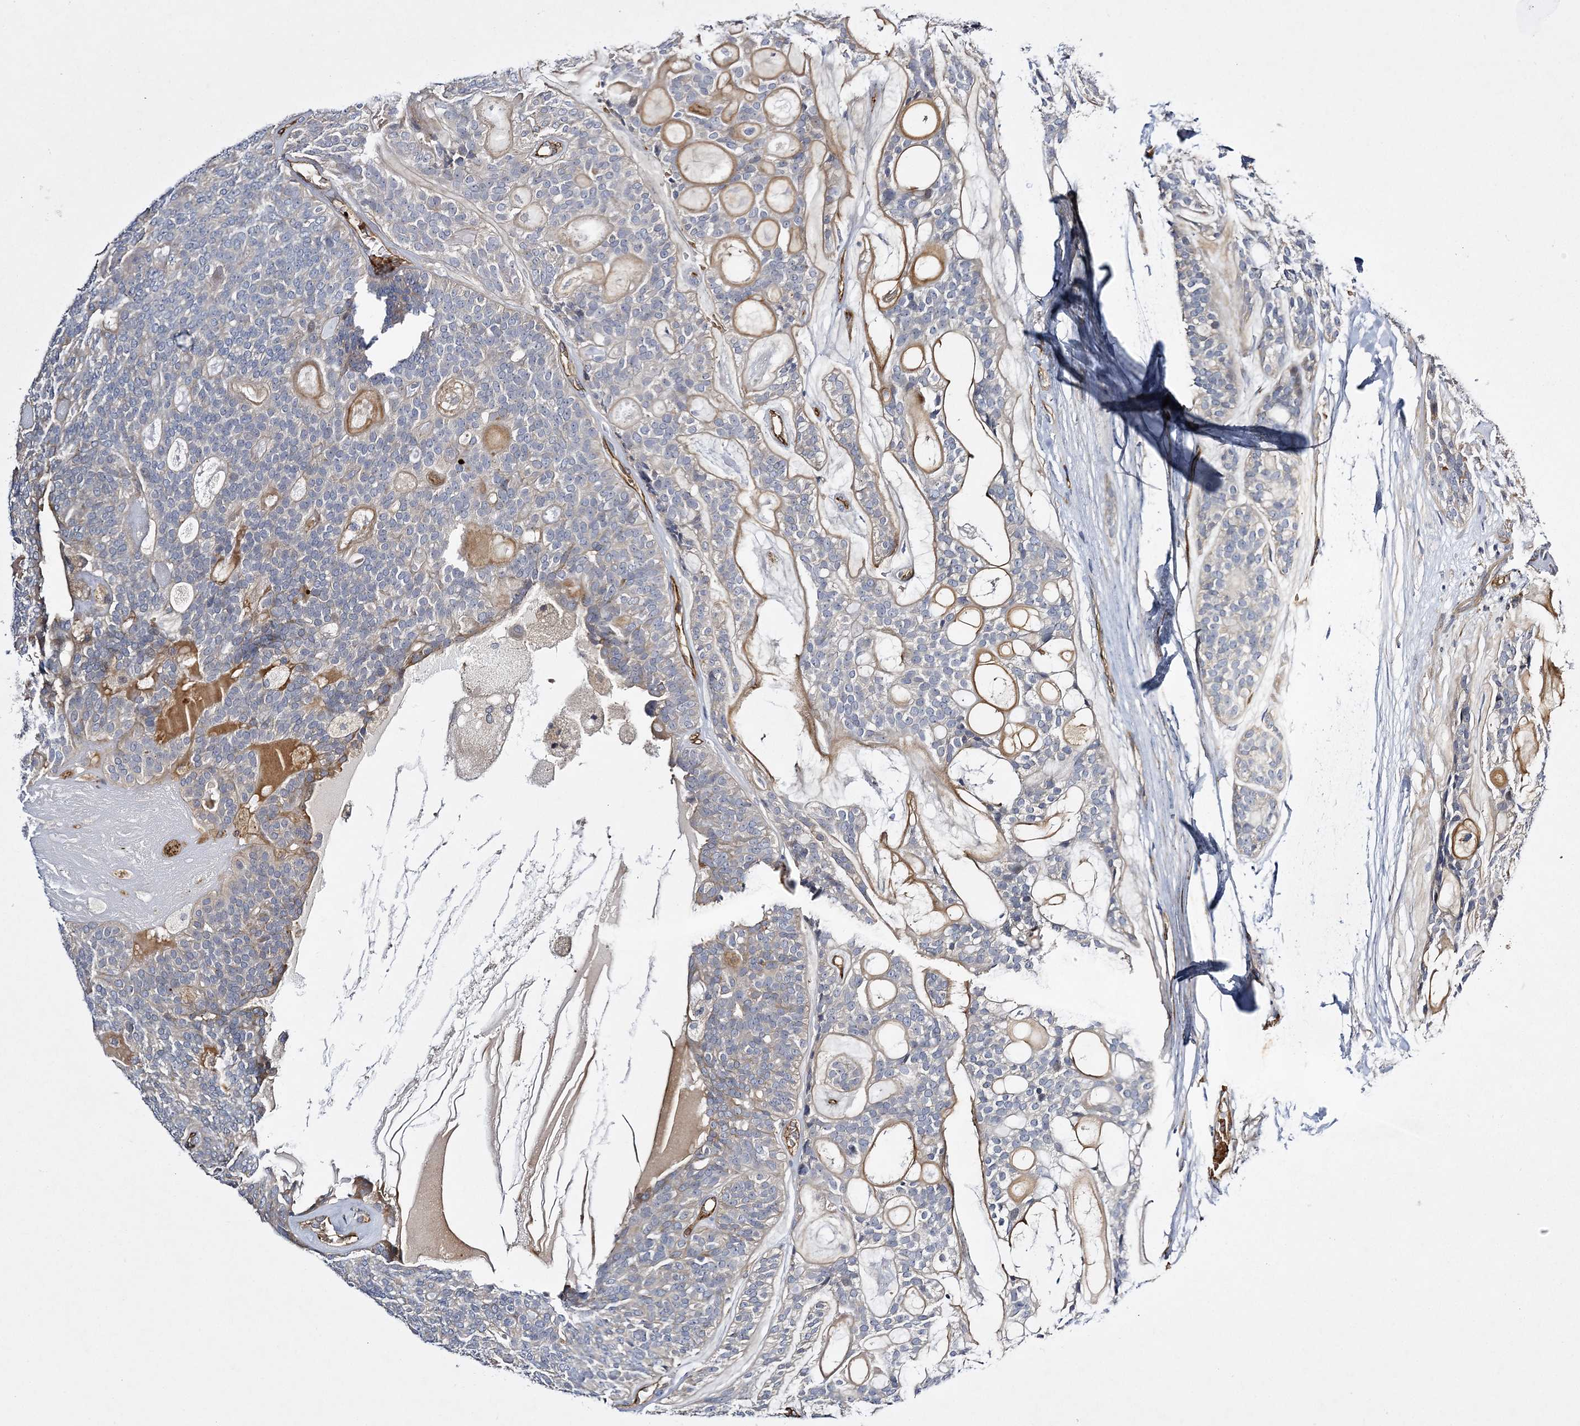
{"staining": {"intensity": "negative", "quantity": "none", "location": "none"}, "tissue": "head and neck cancer", "cell_type": "Tumor cells", "image_type": "cancer", "snomed": [{"axis": "morphology", "description": "Adenocarcinoma, NOS"}, {"axis": "topography", "description": "Head-Neck"}], "caption": "Immunohistochemical staining of adenocarcinoma (head and neck) shows no significant staining in tumor cells. Nuclei are stained in blue.", "gene": "CALN1", "patient": {"sex": "male", "age": 66}}